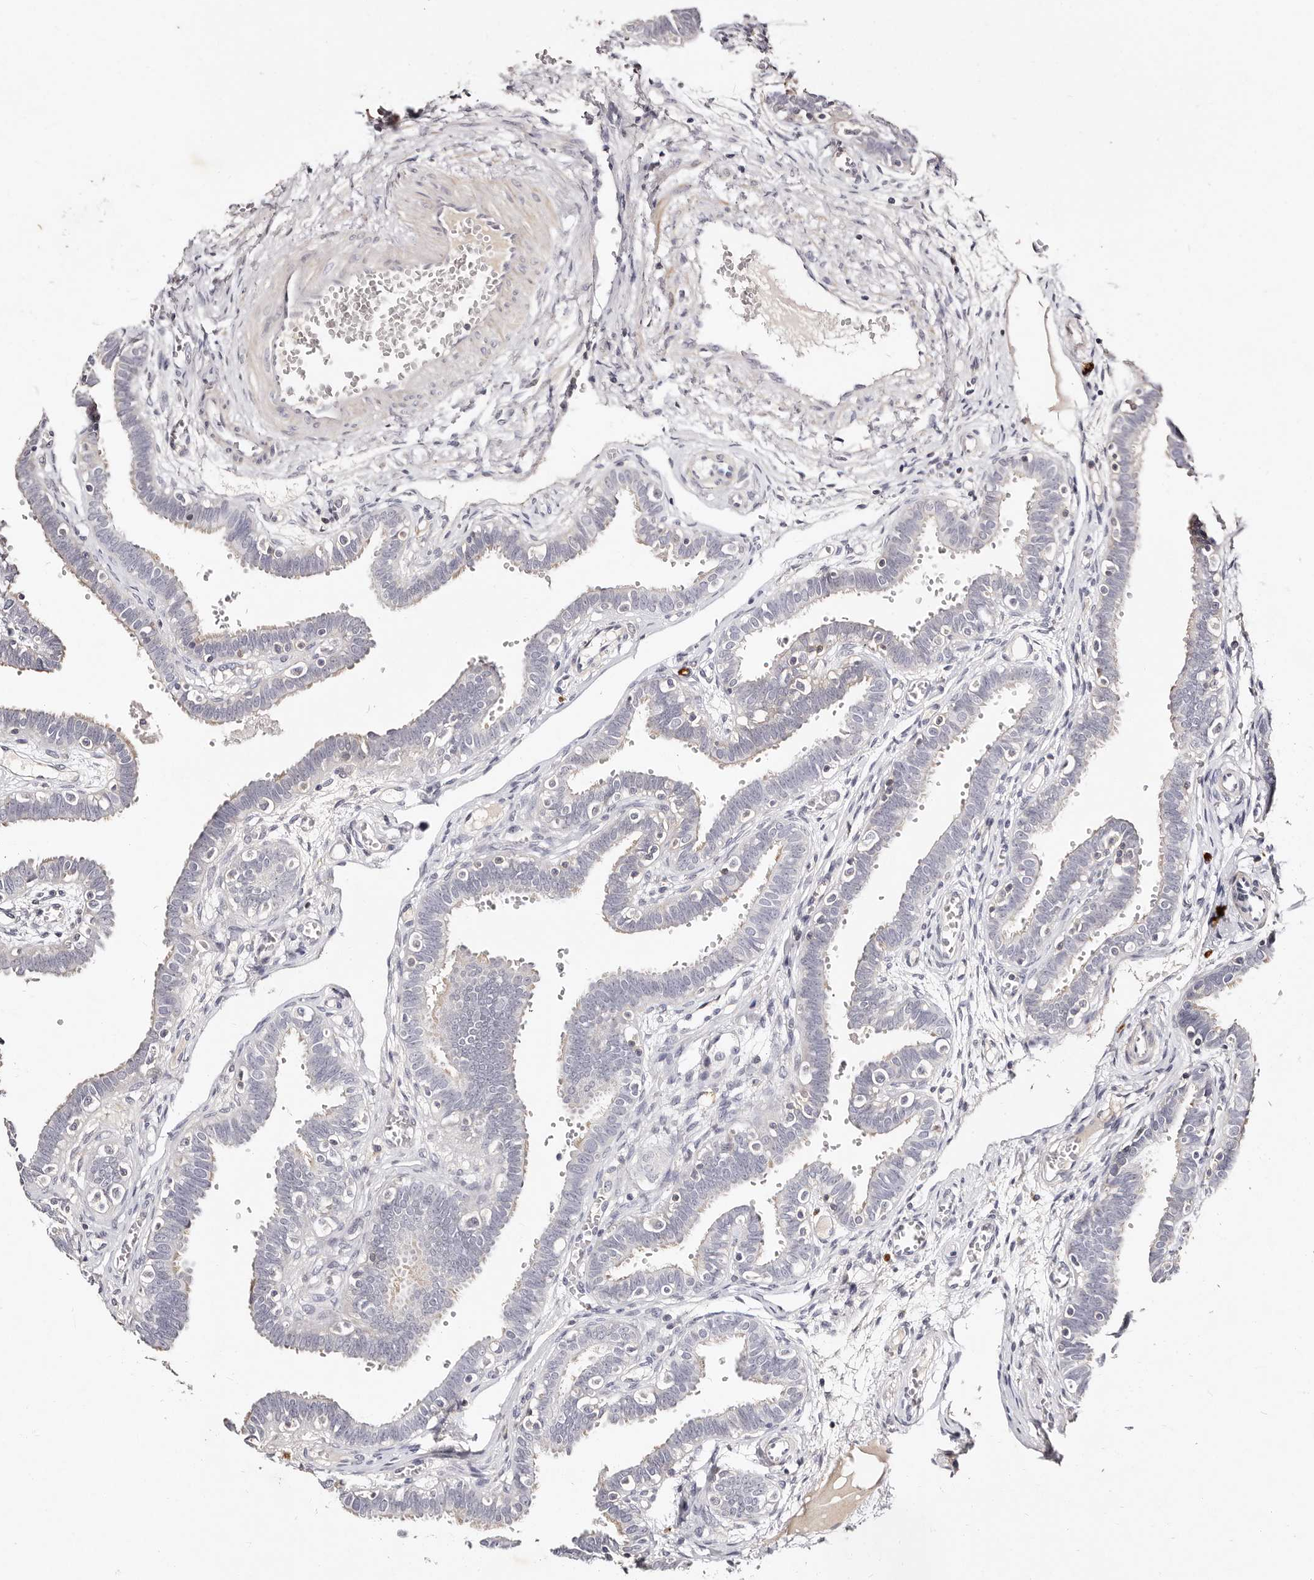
{"staining": {"intensity": "weak", "quantity": "<25%", "location": "cytoplasmic/membranous"}, "tissue": "fallopian tube", "cell_type": "Glandular cells", "image_type": "normal", "snomed": [{"axis": "morphology", "description": "Normal tissue, NOS"}, {"axis": "topography", "description": "Fallopian tube"}, {"axis": "topography", "description": "Placenta"}], "caption": "Histopathology image shows no protein positivity in glandular cells of unremarkable fallopian tube.", "gene": "MRPS33", "patient": {"sex": "female", "age": 32}}